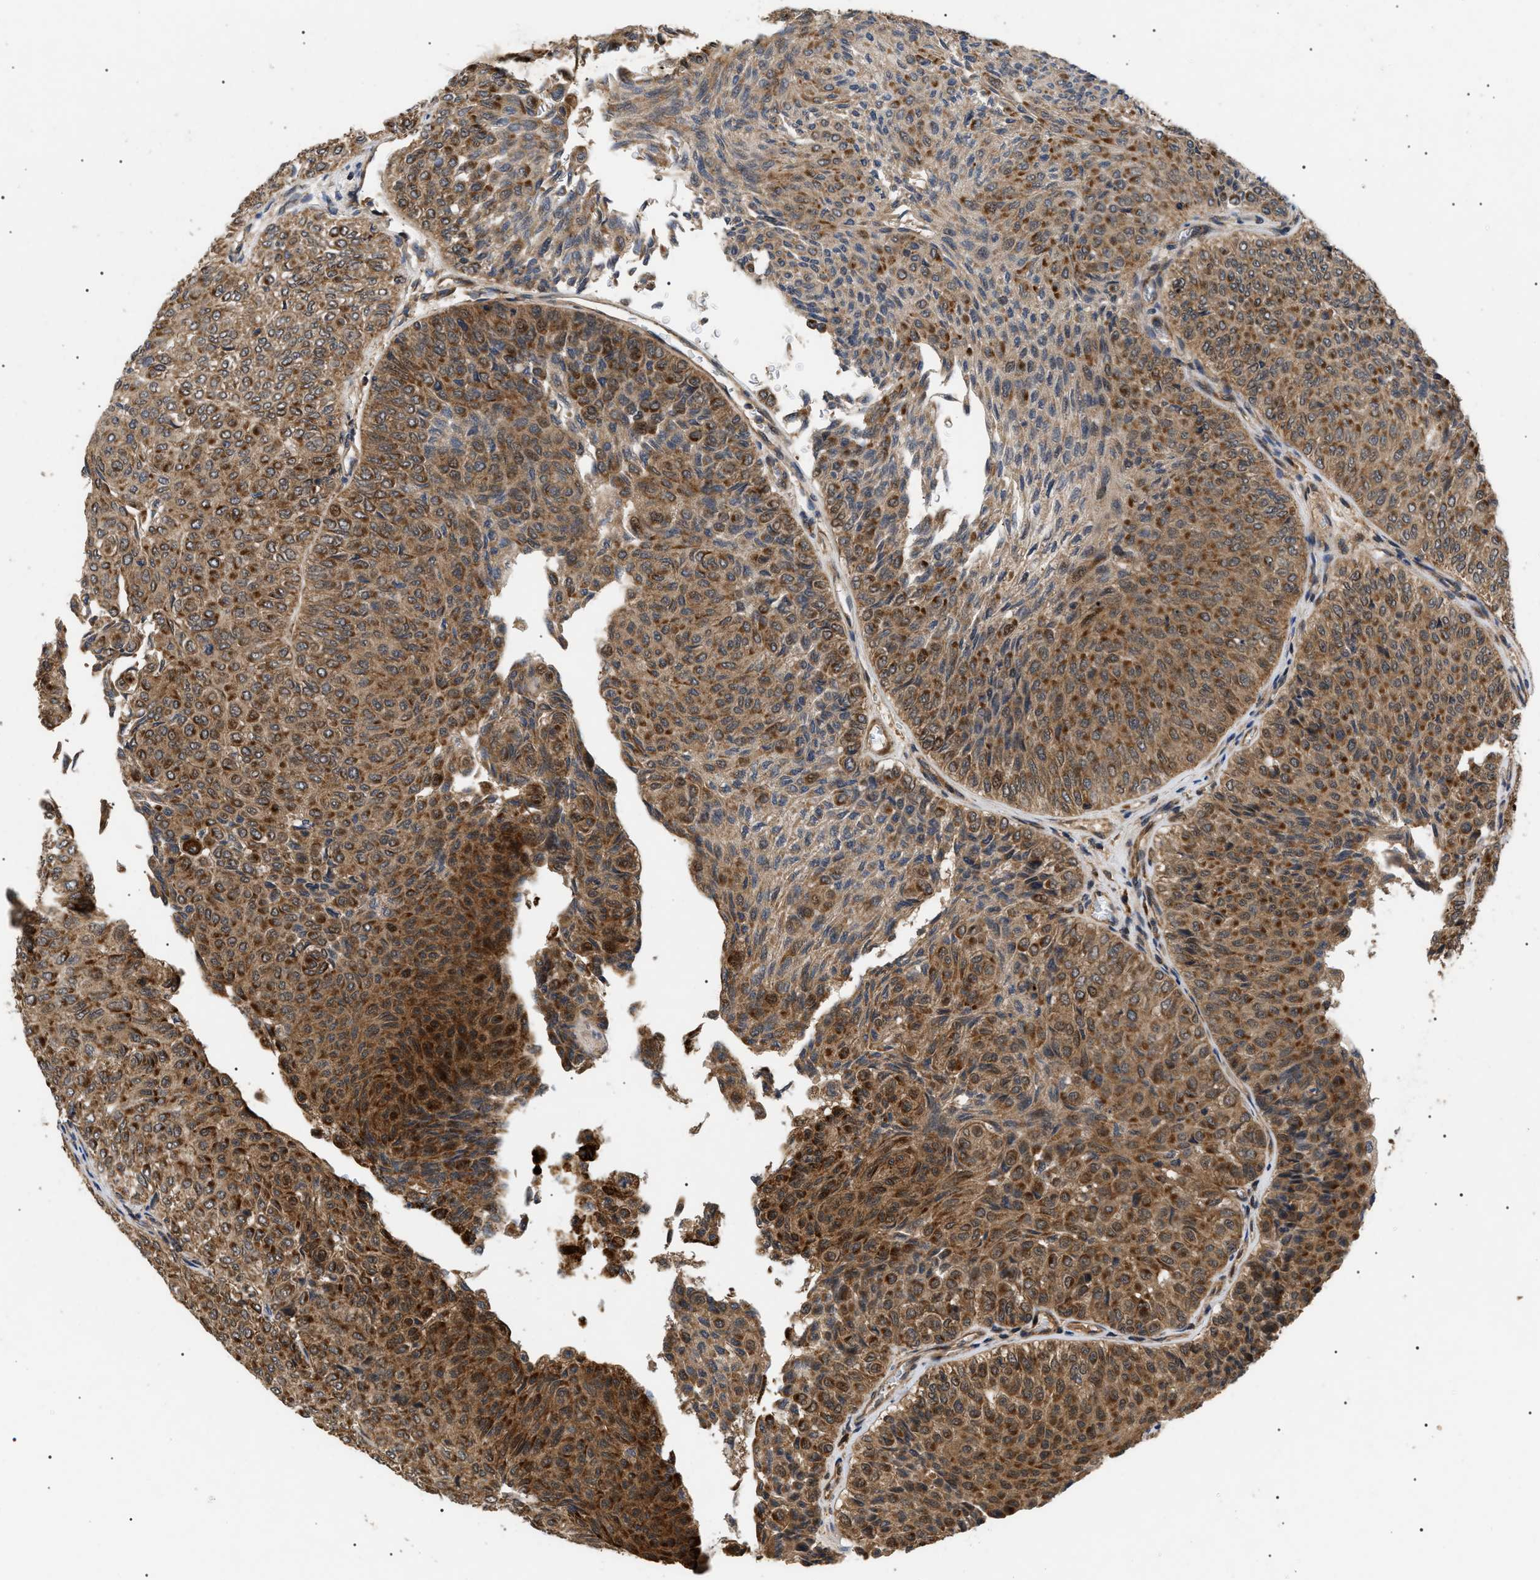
{"staining": {"intensity": "strong", "quantity": ">75%", "location": "cytoplasmic/membranous"}, "tissue": "urothelial cancer", "cell_type": "Tumor cells", "image_type": "cancer", "snomed": [{"axis": "morphology", "description": "Urothelial carcinoma, Low grade"}, {"axis": "topography", "description": "Urinary bladder"}], "caption": "Tumor cells exhibit strong cytoplasmic/membranous expression in about >75% of cells in urothelial carcinoma (low-grade).", "gene": "ASTL", "patient": {"sex": "male", "age": 78}}